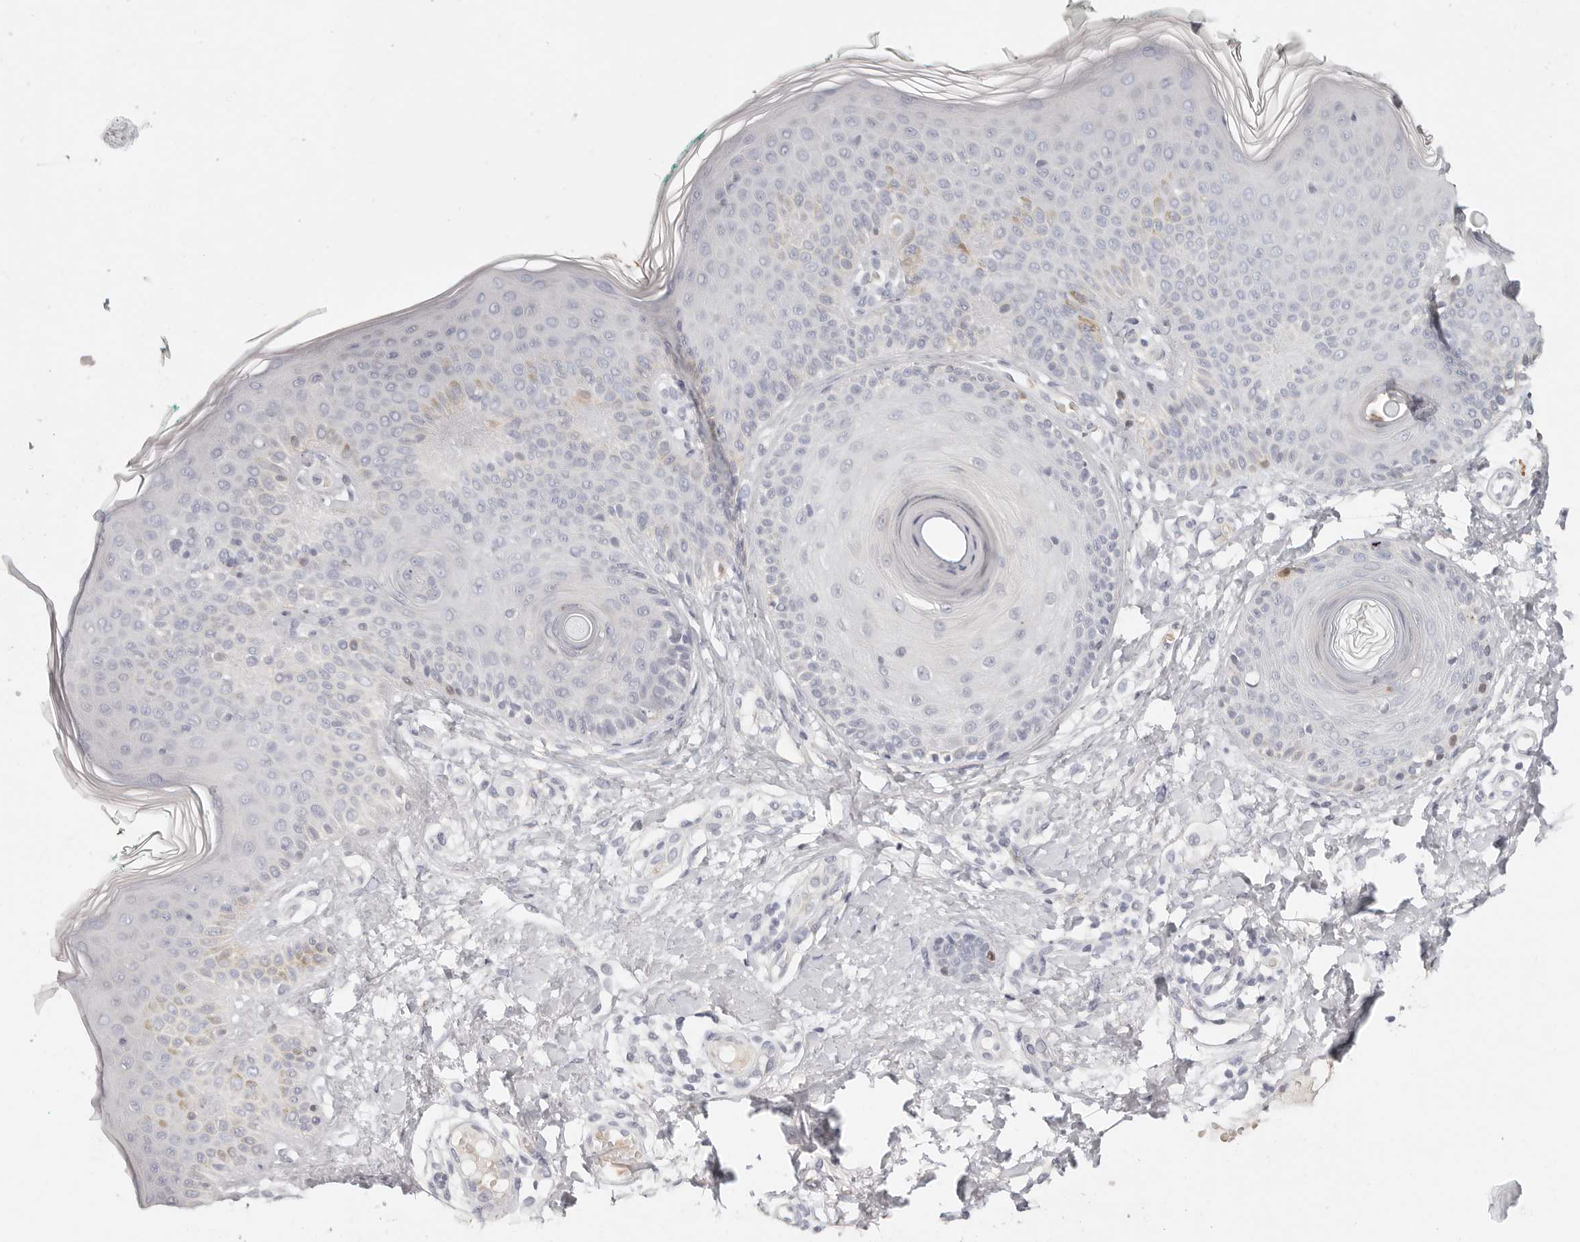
{"staining": {"intensity": "negative", "quantity": "none", "location": "none"}, "tissue": "skin", "cell_type": "Fibroblasts", "image_type": "normal", "snomed": [{"axis": "morphology", "description": "Normal tissue, NOS"}, {"axis": "topography", "description": "Skin"}], "caption": "IHC of normal human skin exhibits no expression in fibroblasts. Nuclei are stained in blue.", "gene": "TMEM63B", "patient": {"sex": "male", "age": 37}}